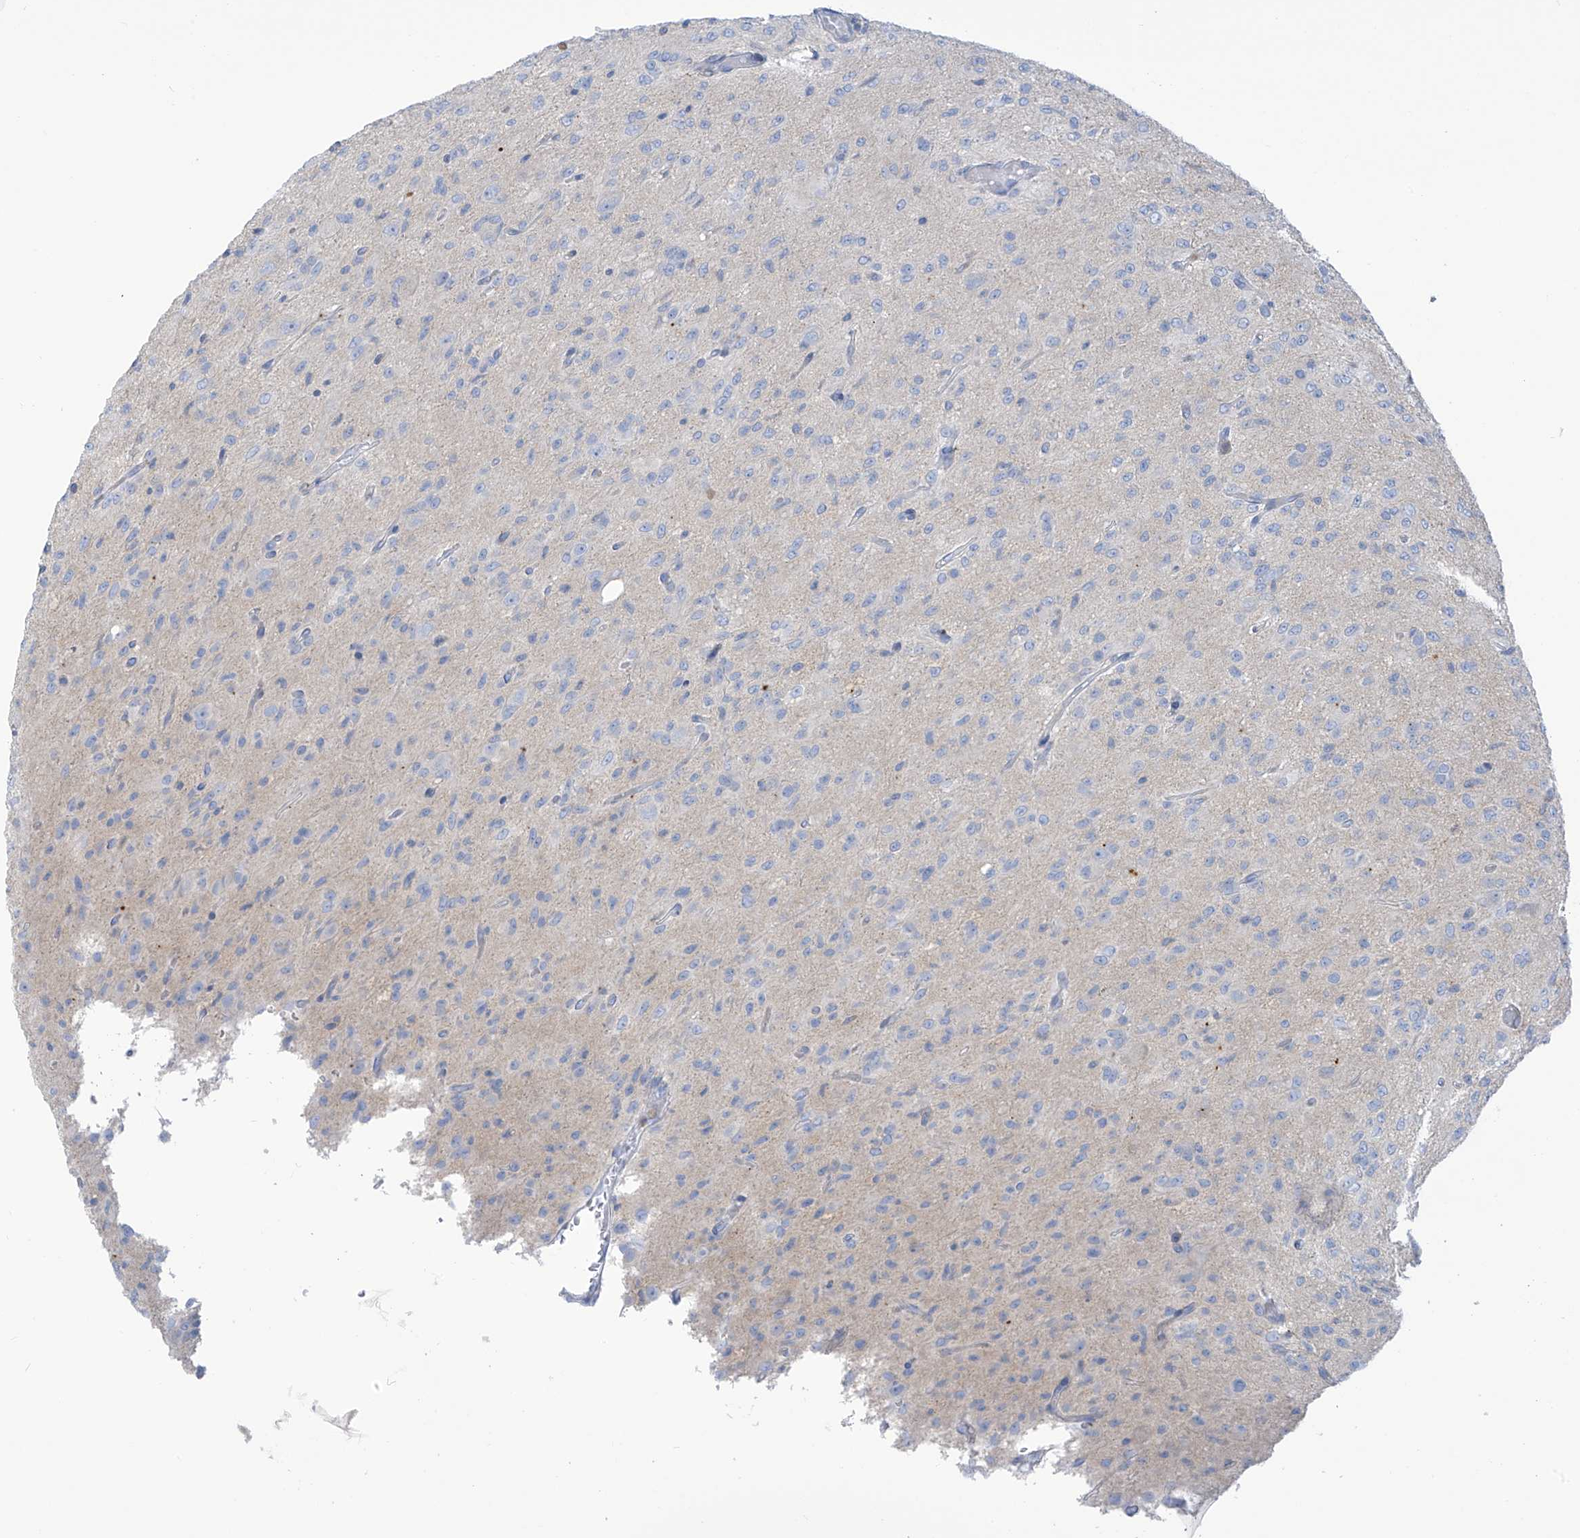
{"staining": {"intensity": "negative", "quantity": "none", "location": "none"}, "tissue": "glioma", "cell_type": "Tumor cells", "image_type": "cancer", "snomed": [{"axis": "morphology", "description": "Glioma, malignant, High grade"}, {"axis": "topography", "description": "Brain"}], "caption": "Protein analysis of malignant glioma (high-grade) reveals no significant positivity in tumor cells. (DAB (3,3'-diaminobenzidine) IHC, high magnification).", "gene": "FABP2", "patient": {"sex": "female", "age": 59}}